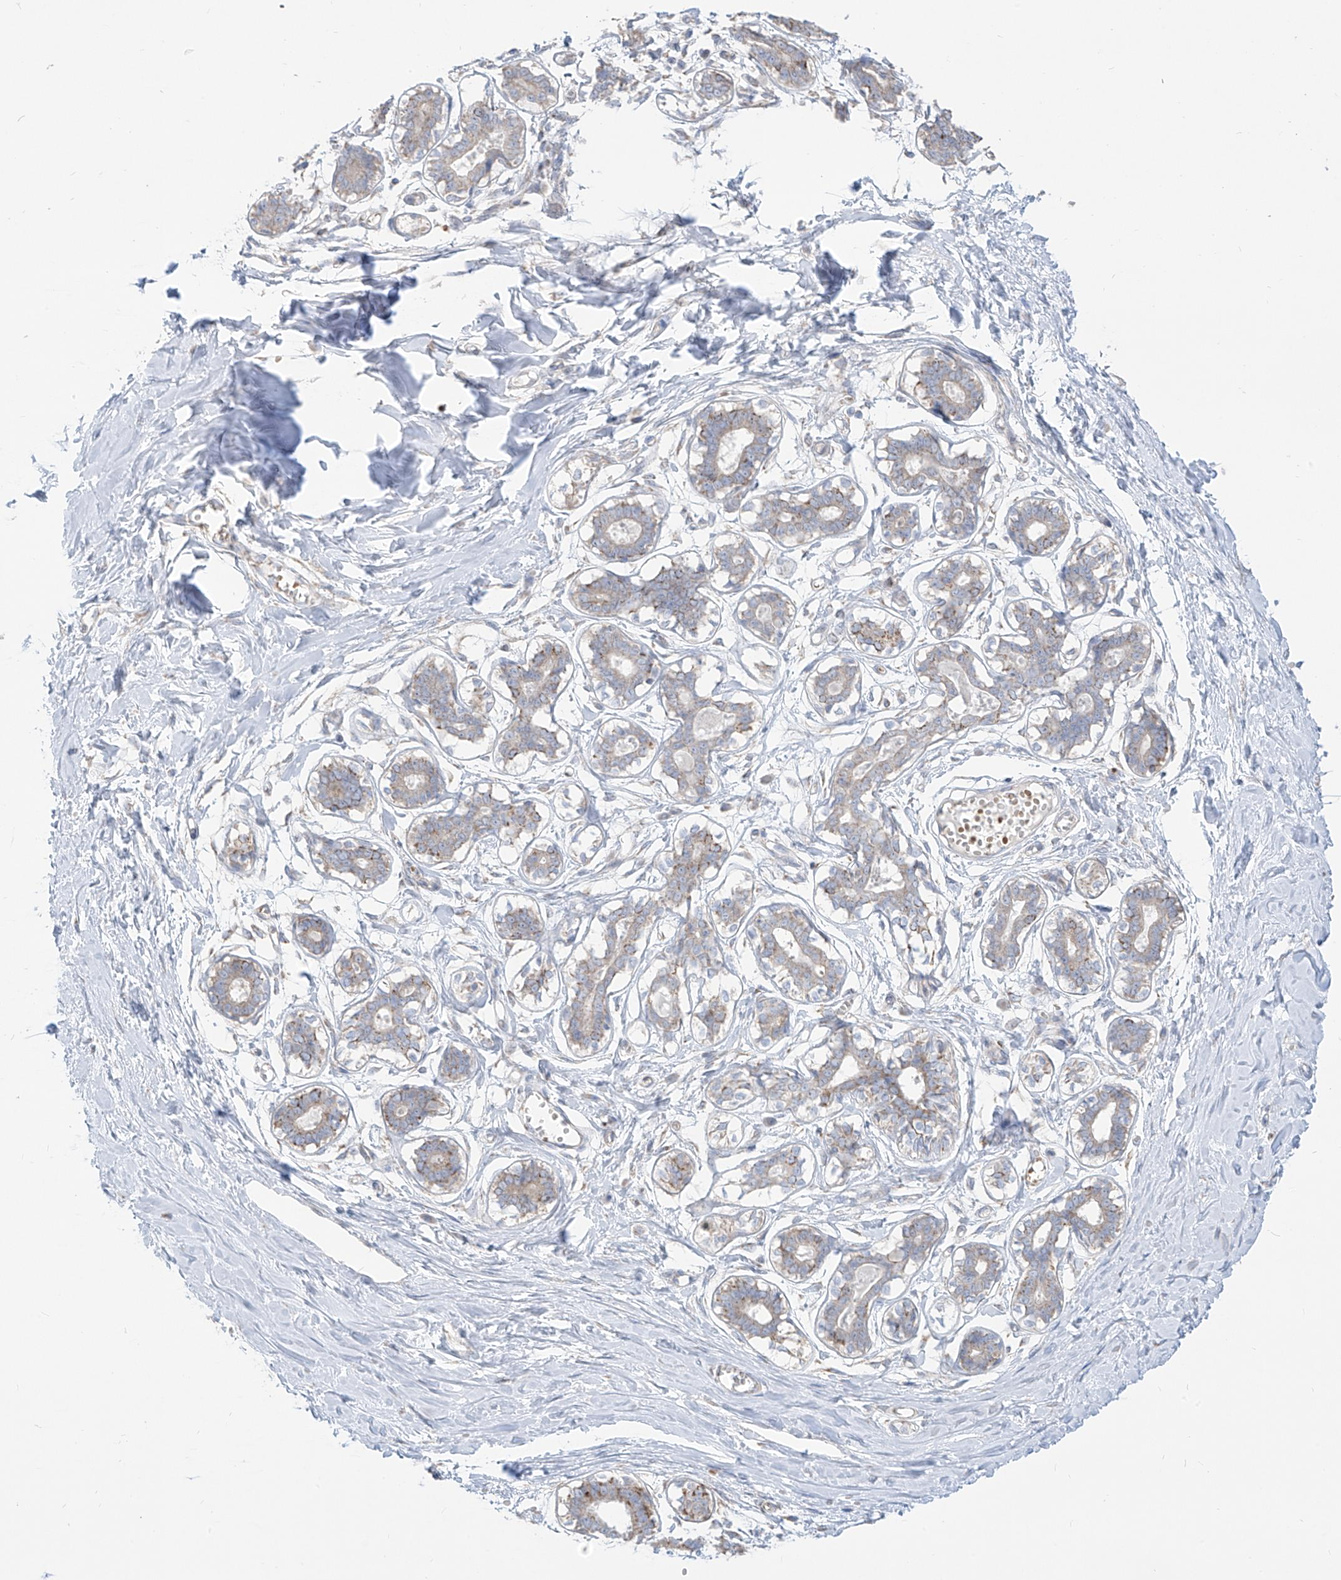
{"staining": {"intensity": "negative", "quantity": "none", "location": "none"}, "tissue": "breast", "cell_type": "Adipocytes", "image_type": "normal", "snomed": [{"axis": "morphology", "description": "Normal tissue, NOS"}, {"axis": "topography", "description": "Breast"}], "caption": "This micrograph is of normal breast stained with immunohistochemistry (IHC) to label a protein in brown with the nuclei are counter-stained blue. There is no staining in adipocytes. (Stains: DAB (3,3'-diaminobenzidine) immunohistochemistry (IHC) with hematoxylin counter stain, Microscopy: brightfield microscopy at high magnification).", "gene": "ARHGEF40", "patient": {"sex": "female", "age": 27}}